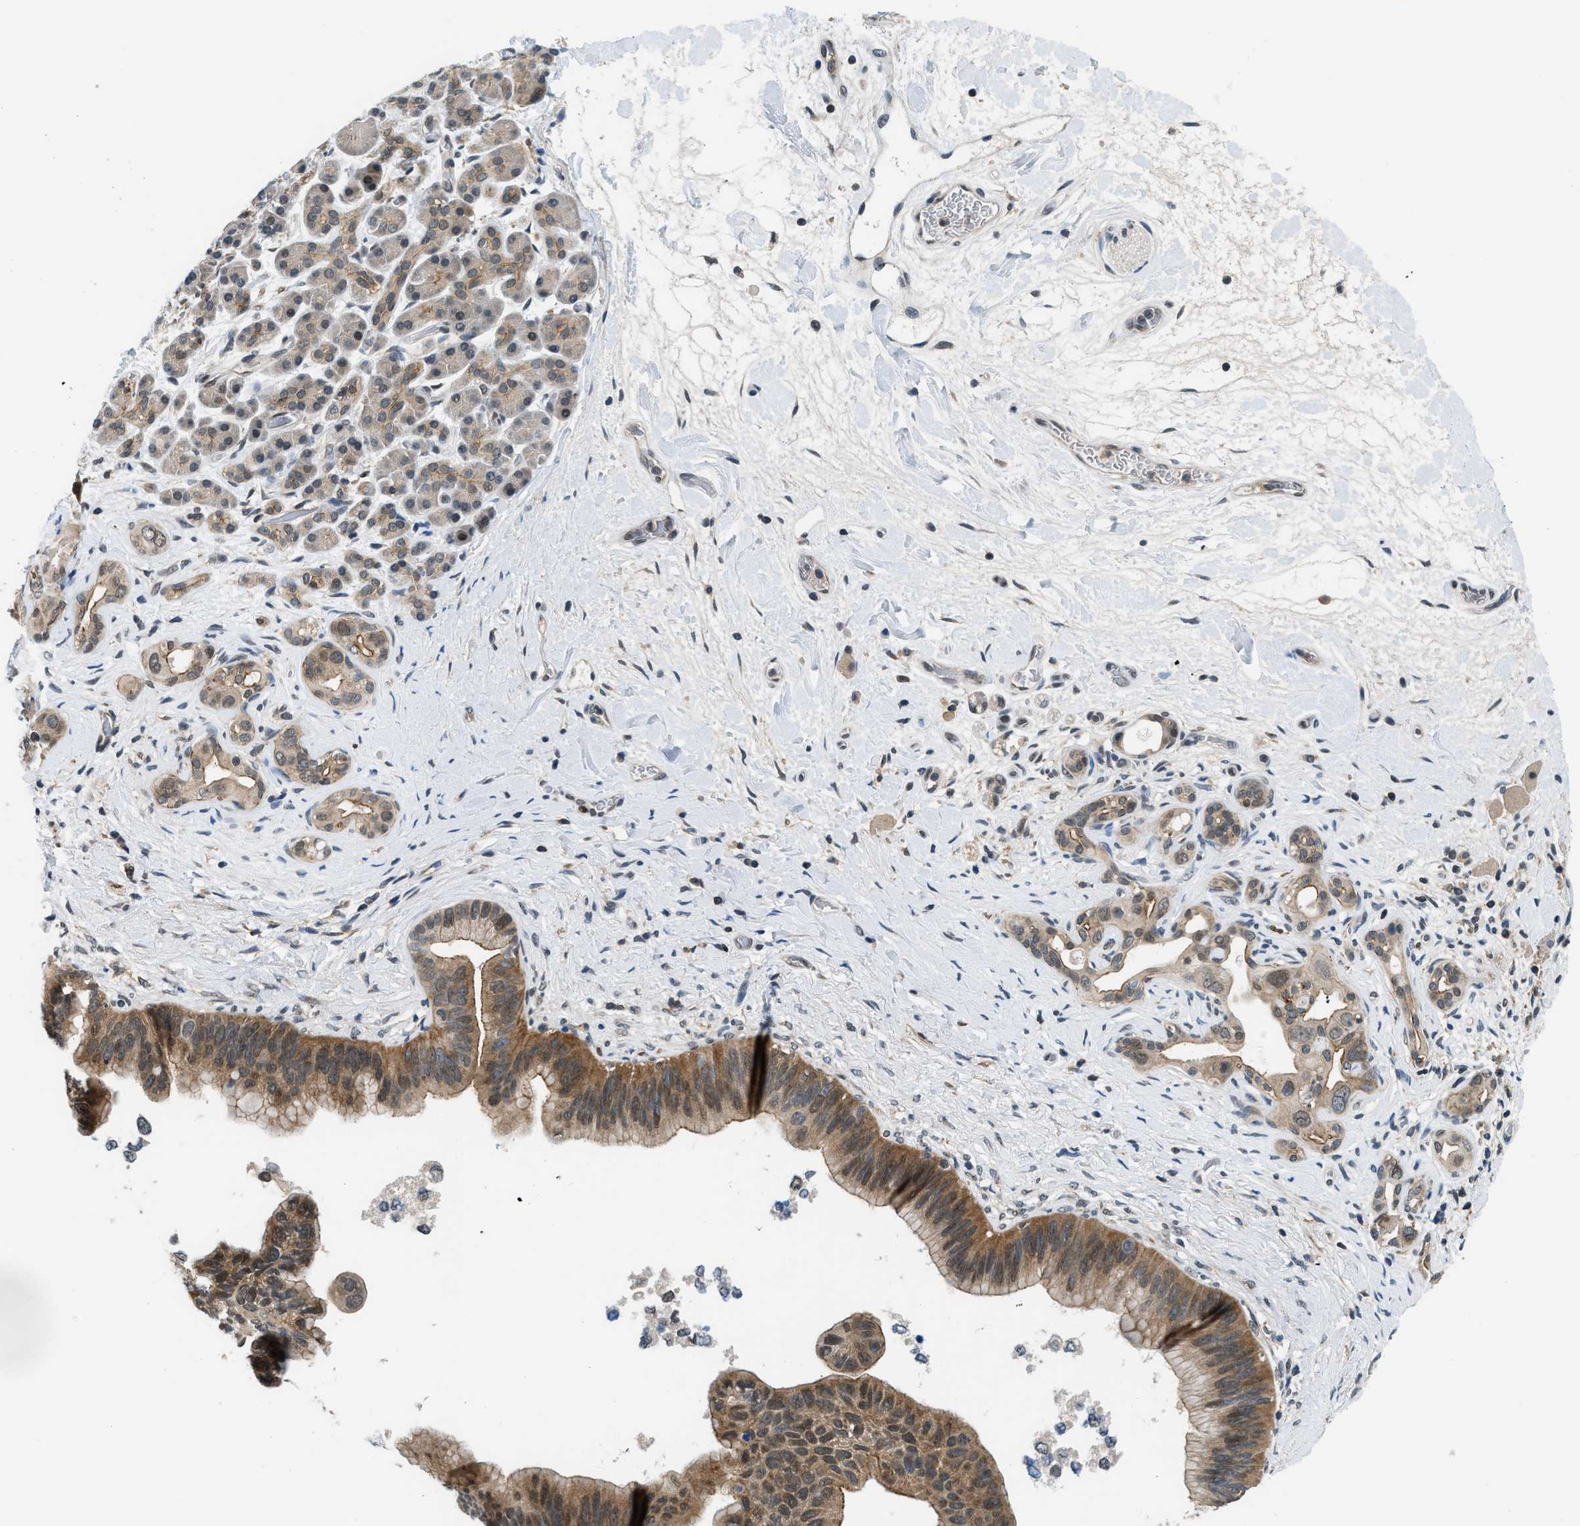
{"staining": {"intensity": "moderate", "quantity": ">75%", "location": "cytoplasmic/membranous,nuclear"}, "tissue": "pancreatic cancer", "cell_type": "Tumor cells", "image_type": "cancer", "snomed": [{"axis": "morphology", "description": "Adenocarcinoma, NOS"}, {"axis": "topography", "description": "Pancreas"}], "caption": "Protein staining exhibits moderate cytoplasmic/membranous and nuclear expression in about >75% of tumor cells in pancreatic cancer (adenocarcinoma).", "gene": "MTMR1", "patient": {"sex": "male", "age": 55}}